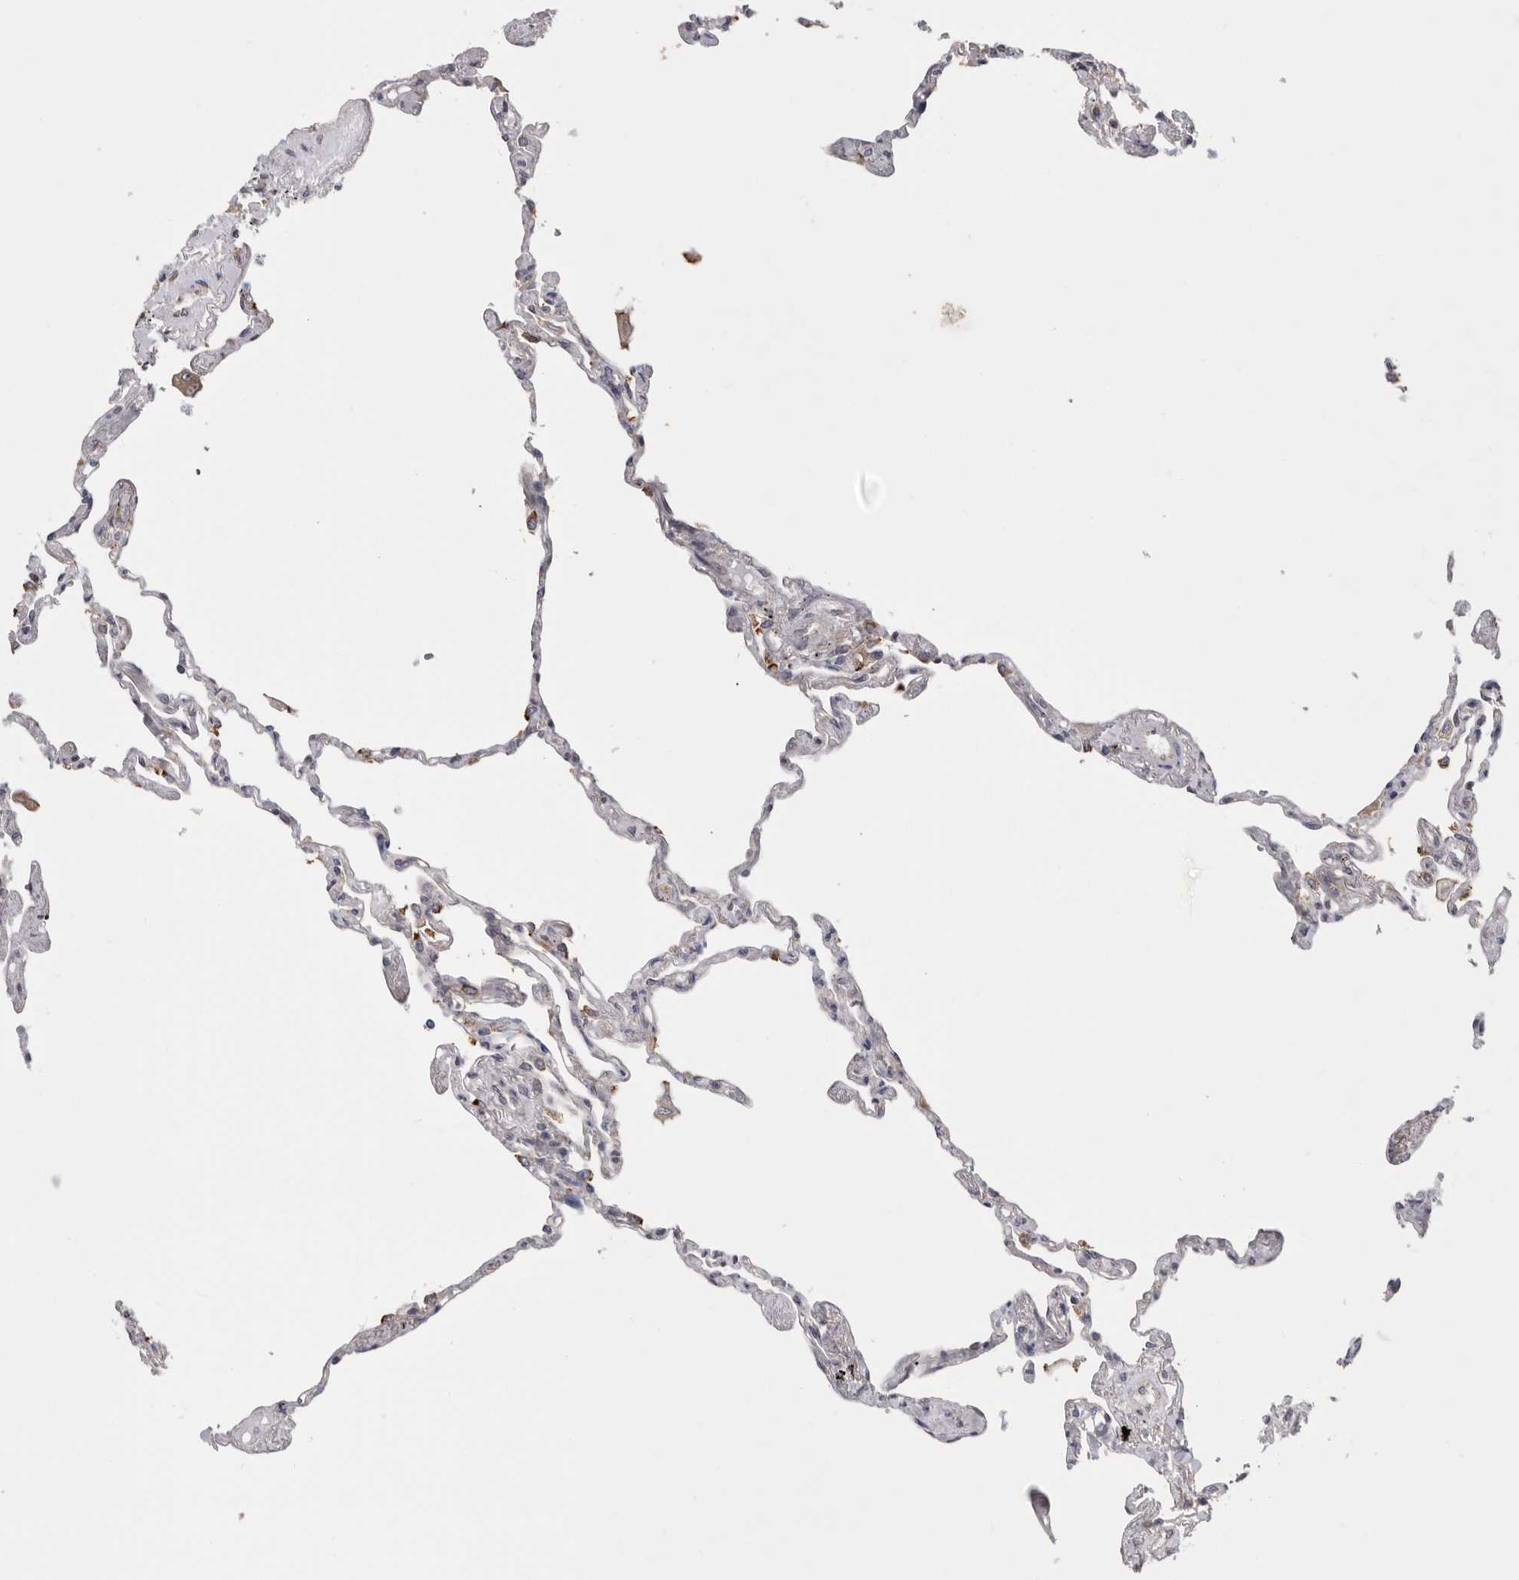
{"staining": {"intensity": "moderate", "quantity": "<25%", "location": "cytoplasmic/membranous"}, "tissue": "lung", "cell_type": "Alveolar cells", "image_type": "normal", "snomed": [{"axis": "morphology", "description": "Normal tissue, NOS"}, {"axis": "topography", "description": "Lung"}], "caption": "Protein expression analysis of benign human lung reveals moderate cytoplasmic/membranous expression in about <25% of alveolar cells. The protein is shown in brown color, while the nuclei are stained blue.", "gene": "GANAB", "patient": {"sex": "female", "age": 67}}